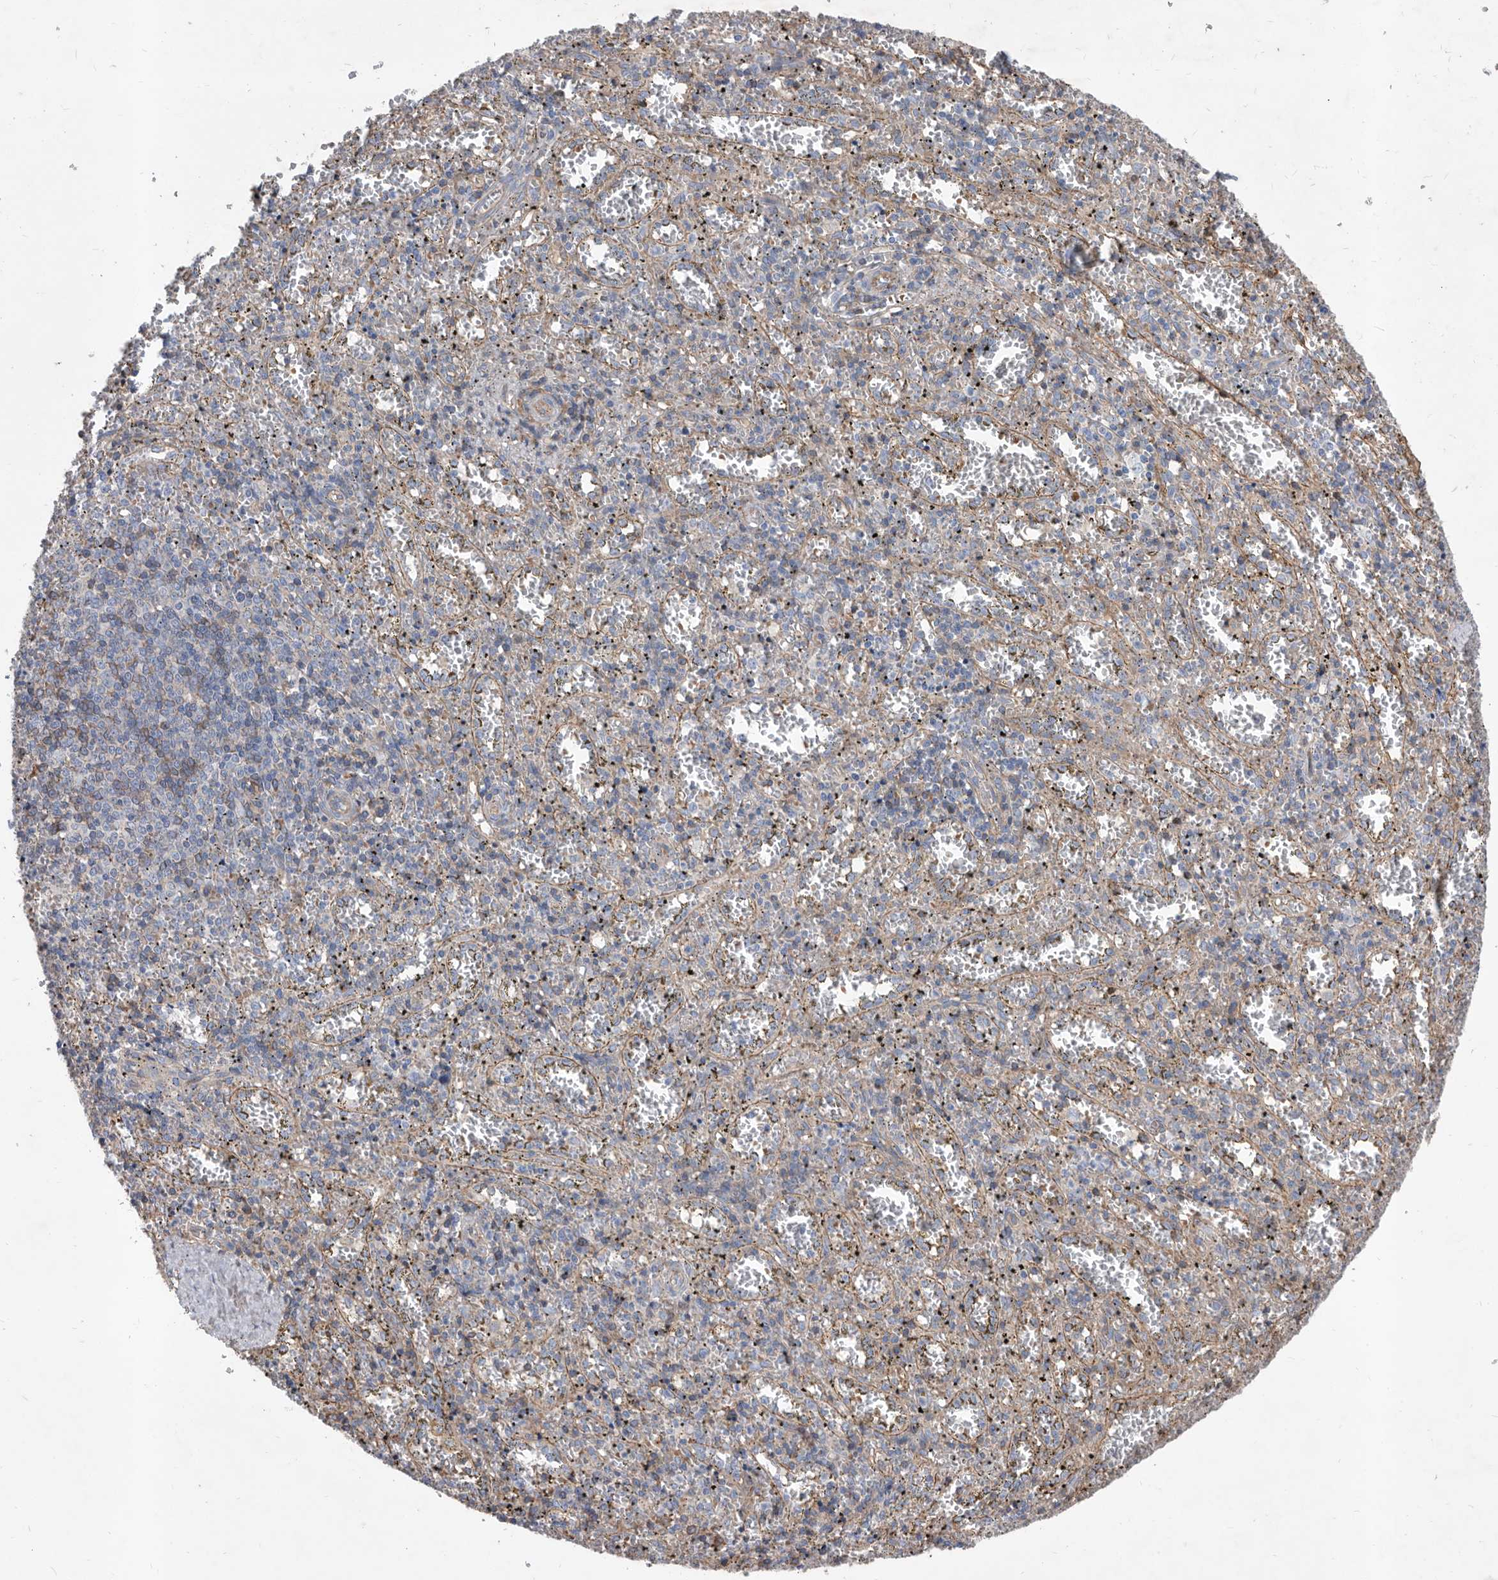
{"staining": {"intensity": "negative", "quantity": "none", "location": "none"}, "tissue": "spleen", "cell_type": "Cells in red pulp", "image_type": "normal", "snomed": [{"axis": "morphology", "description": "Normal tissue, NOS"}, {"axis": "topography", "description": "Spleen"}], "caption": "Spleen was stained to show a protein in brown. There is no significant expression in cells in red pulp. The staining is performed using DAB brown chromogen with nuclei counter-stained in using hematoxylin.", "gene": "ATP13A3", "patient": {"sex": "male", "age": 11}}